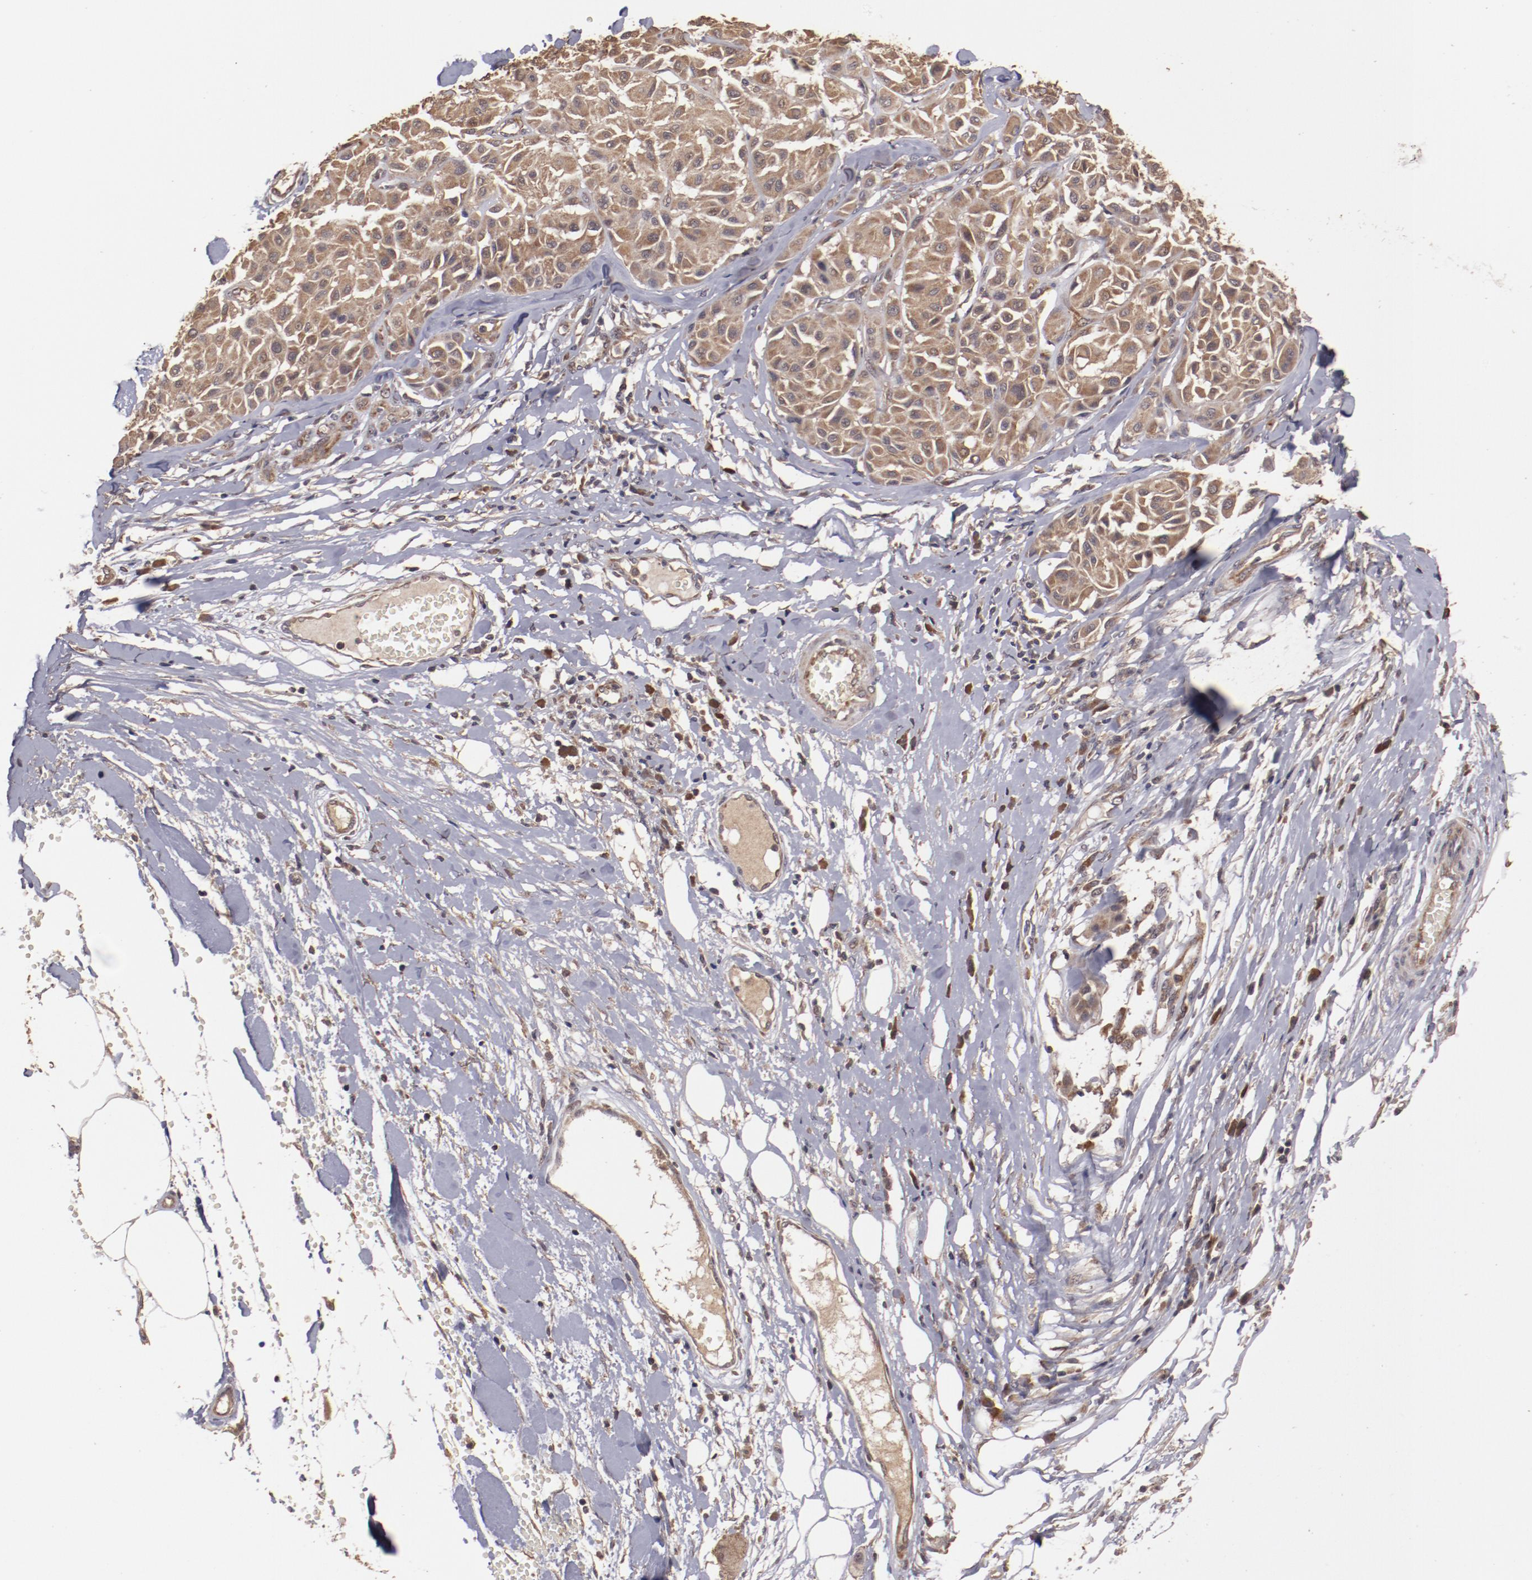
{"staining": {"intensity": "moderate", "quantity": ">75%", "location": "cytoplasmic/membranous"}, "tissue": "melanoma", "cell_type": "Tumor cells", "image_type": "cancer", "snomed": [{"axis": "morphology", "description": "Malignant melanoma, Metastatic site"}, {"axis": "topography", "description": "Soft tissue"}], "caption": "Immunohistochemistry of malignant melanoma (metastatic site) reveals medium levels of moderate cytoplasmic/membranous positivity in about >75% of tumor cells.", "gene": "TXNDC16", "patient": {"sex": "male", "age": 41}}